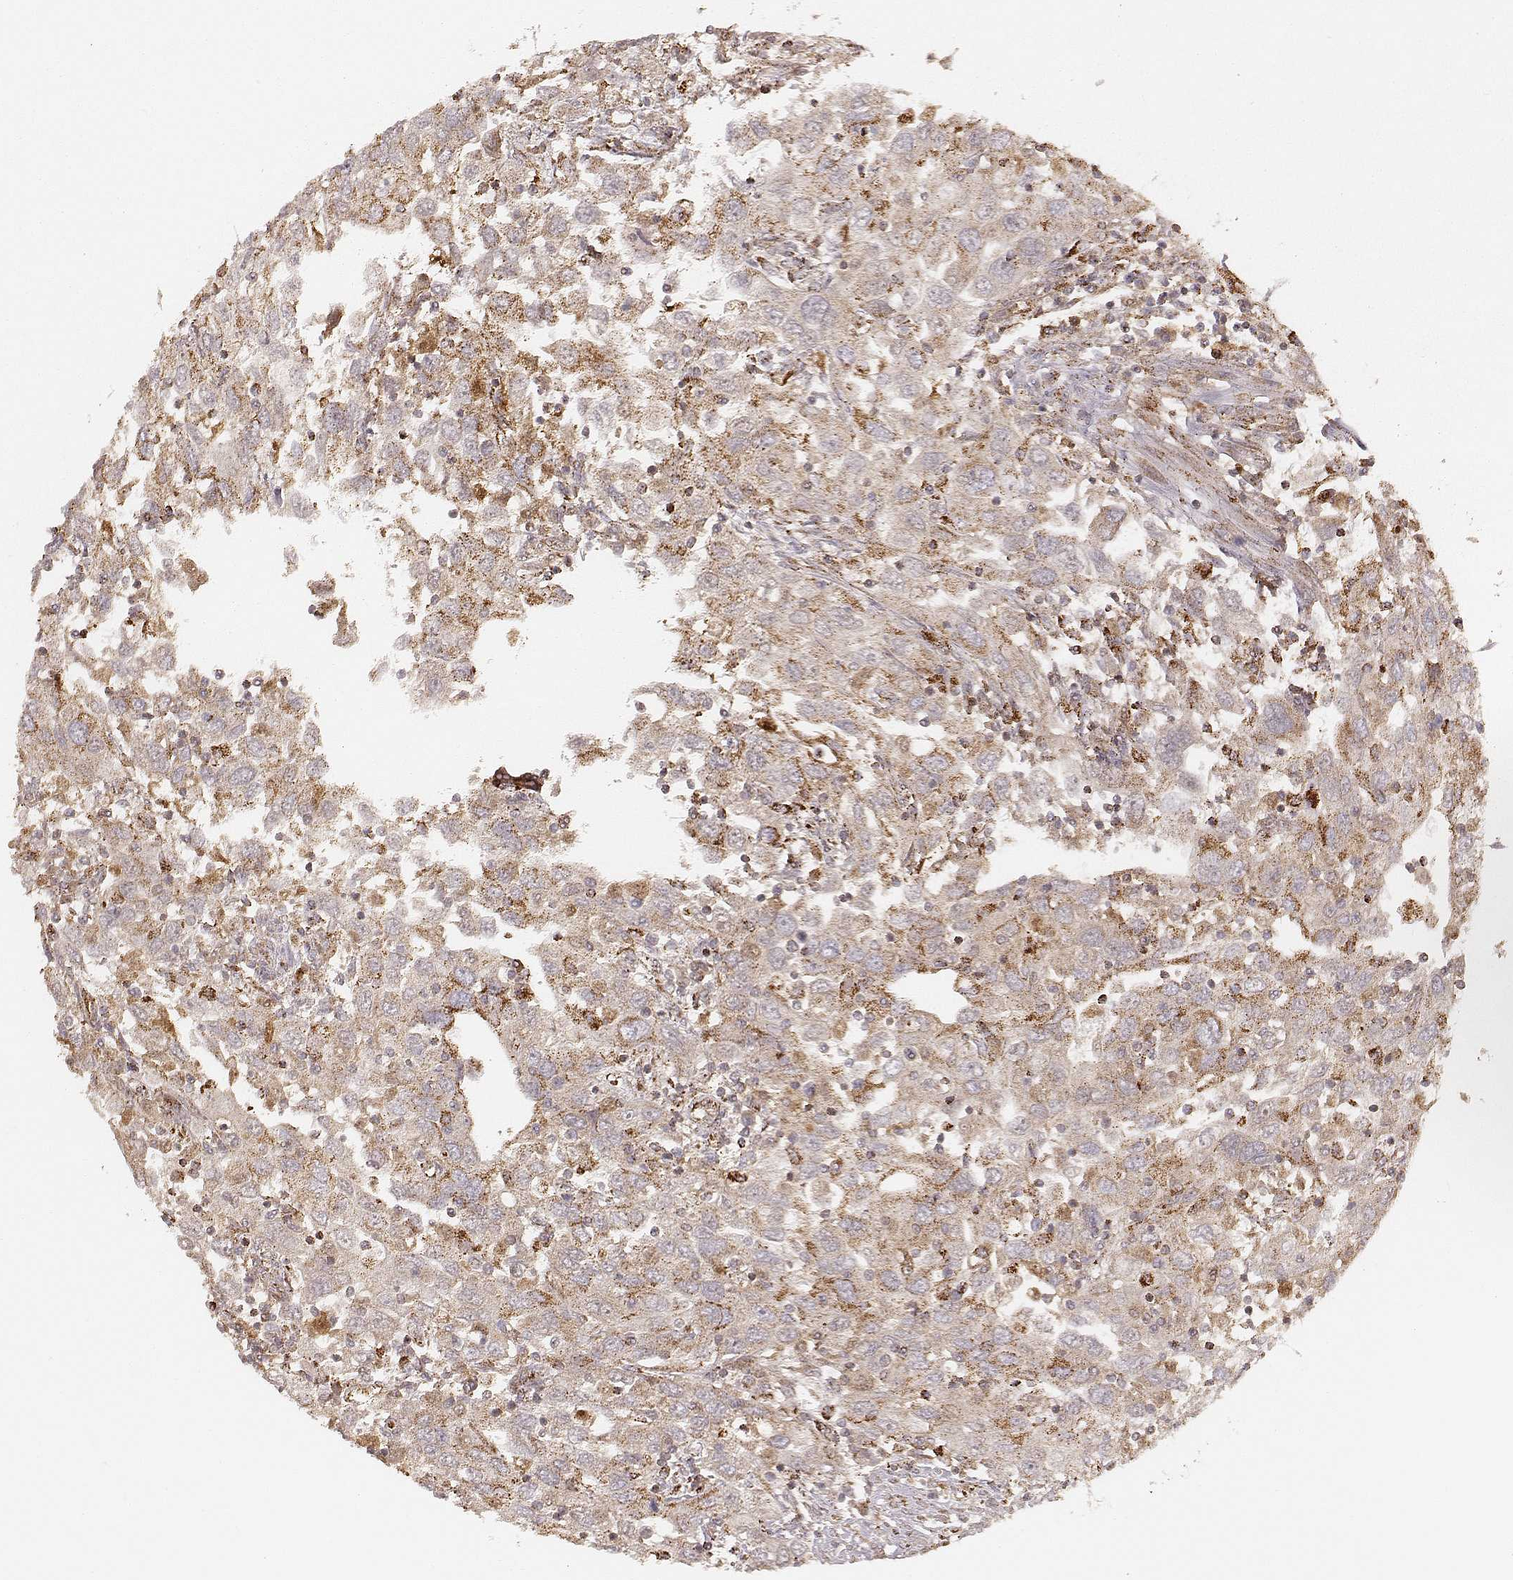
{"staining": {"intensity": "moderate", "quantity": ">75%", "location": "cytoplasmic/membranous"}, "tissue": "urothelial cancer", "cell_type": "Tumor cells", "image_type": "cancer", "snomed": [{"axis": "morphology", "description": "Urothelial carcinoma, High grade"}, {"axis": "topography", "description": "Urinary bladder"}], "caption": "Moderate cytoplasmic/membranous positivity is identified in about >75% of tumor cells in urothelial carcinoma (high-grade).", "gene": "CS", "patient": {"sex": "male", "age": 76}}